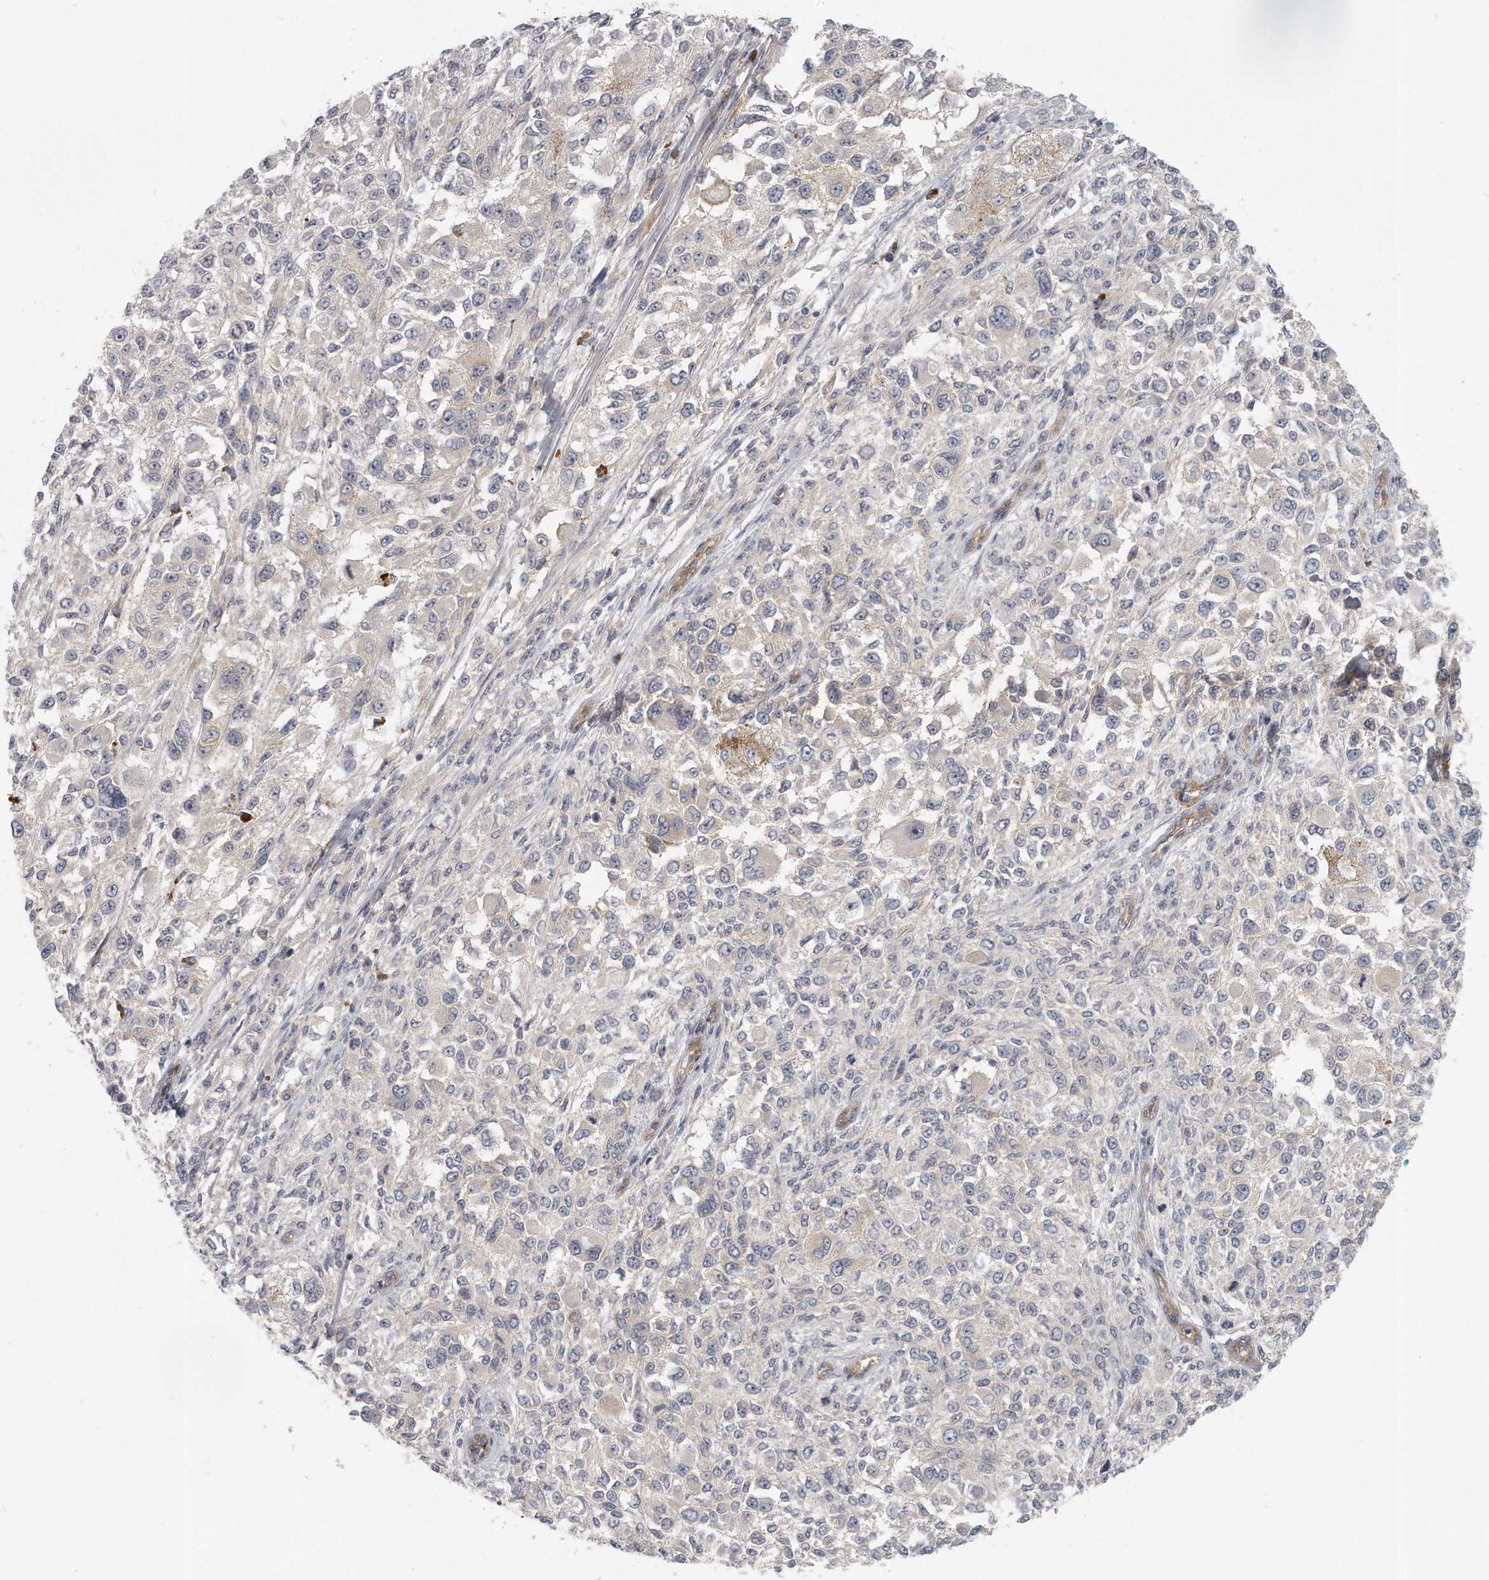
{"staining": {"intensity": "negative", "quantity": "none", "location": "none"}, "tissue": "melanoma", "cell_type": "Tumor cells", "image_type": "cancer", "snomed": [{"axis": "morphology", "description": "Necrosis, NOS"}, {"axis": "morphology", "description": "Malignant melanoma, NOS"}, {"axis": "topography", "description": "Skin"}], "caption": "An IHC image of melanoma is shown. There is no staining in tumor cells of melanoma. Brightfield microscopy of immunohistochemistry stained with DAB (3,3'-diaminobenzidine) (brown) and hematoxylin (blue), captured at high magnification.", "gene": "MTERF4", "patient": {"sex": "female", "age": 87}}